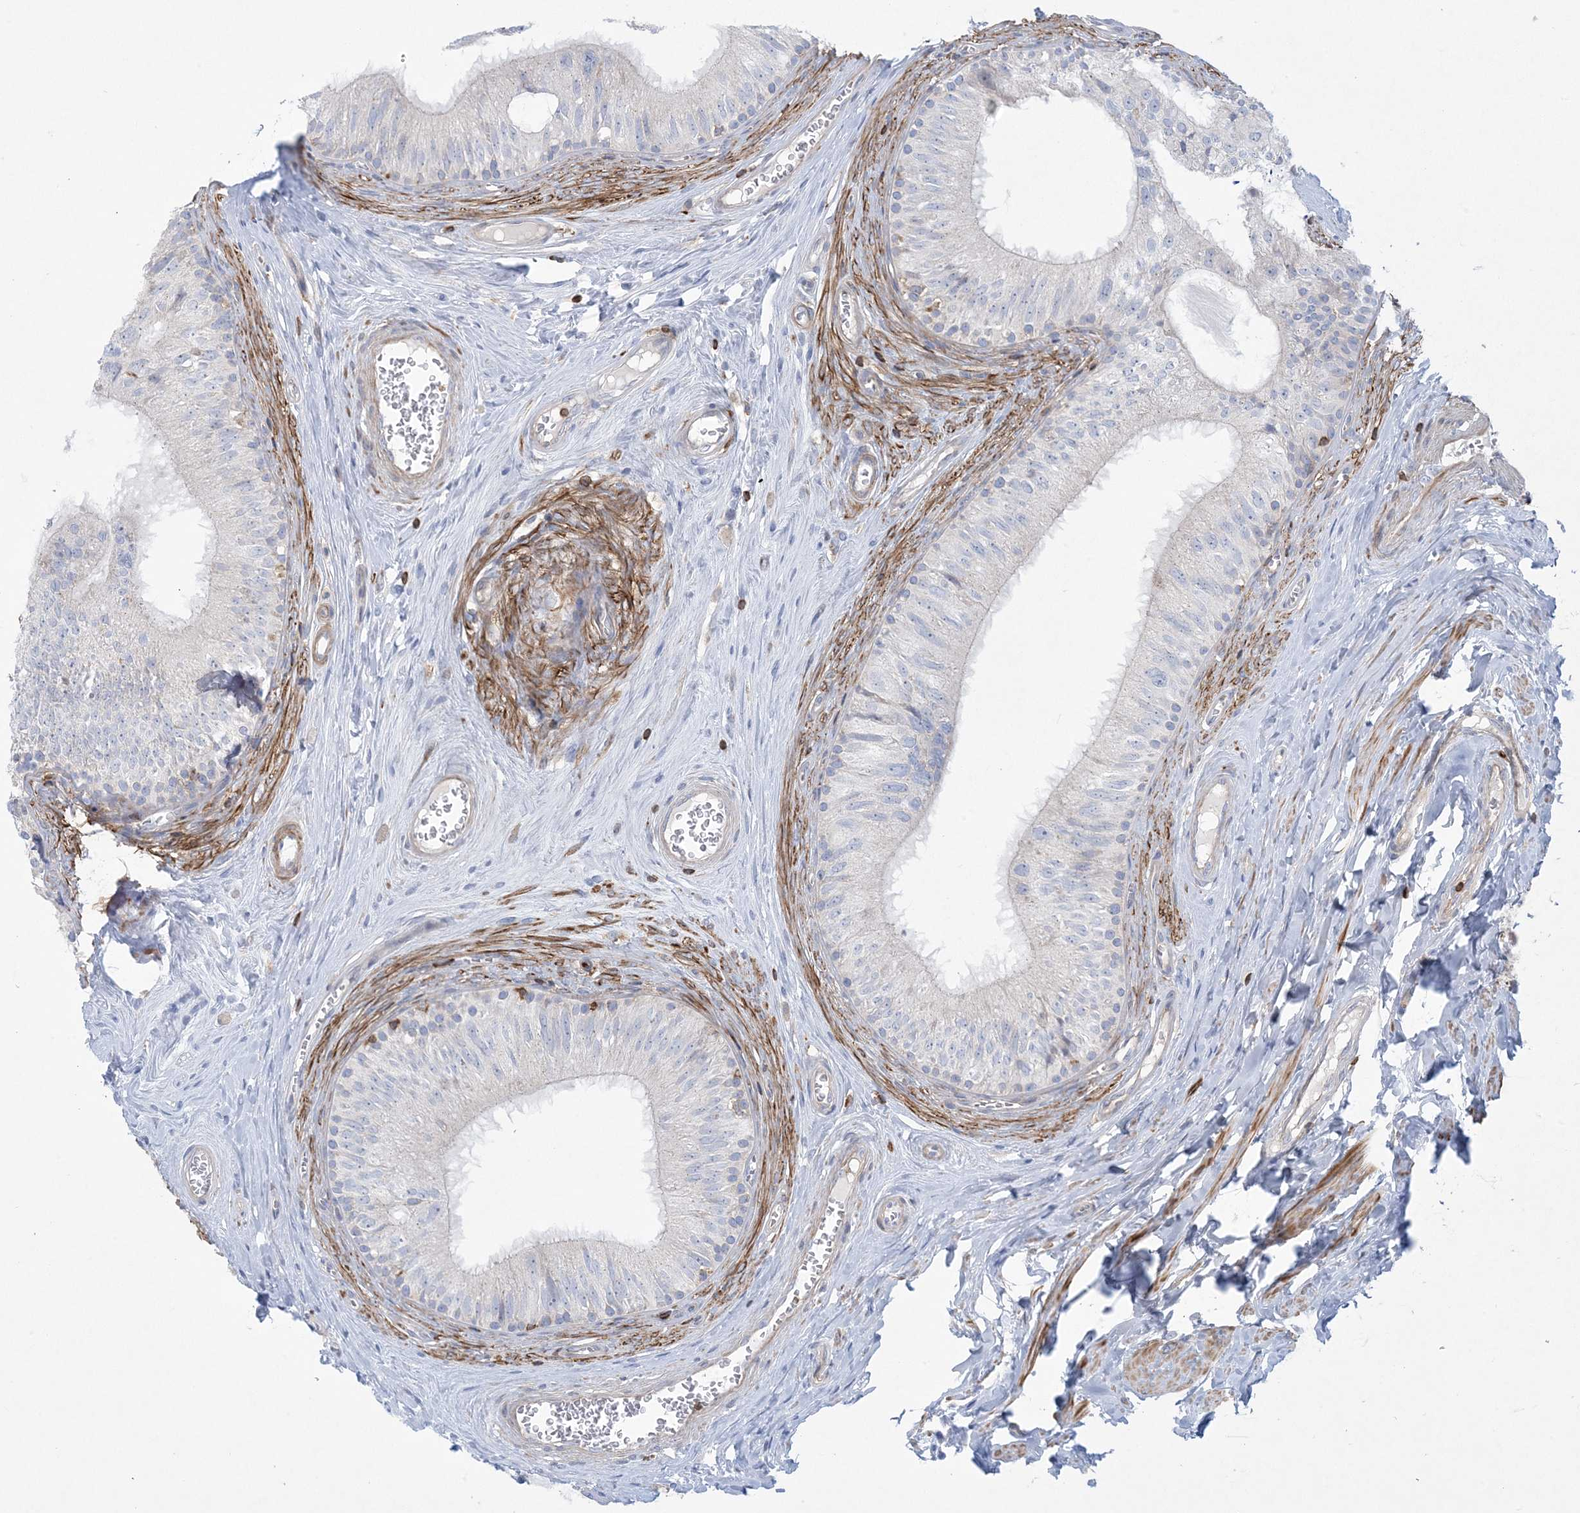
{"staining": {"intensity": "negative", "quantity": "none", "location": "none"}, "tissue": "epididymis", "cell_type": "Glandular cells", "image_type": "normal", "snomed": [{"axis": "morphology", "description": "Normal tissue, NOS"}, {"axis": "topography", "description": "Epididymis"}], "caption": "IHC of normal epididymis reveals no expression in glandular cells.", "gene": "ARHGAP30", "patient": {"sex": "male", "age": 46}}